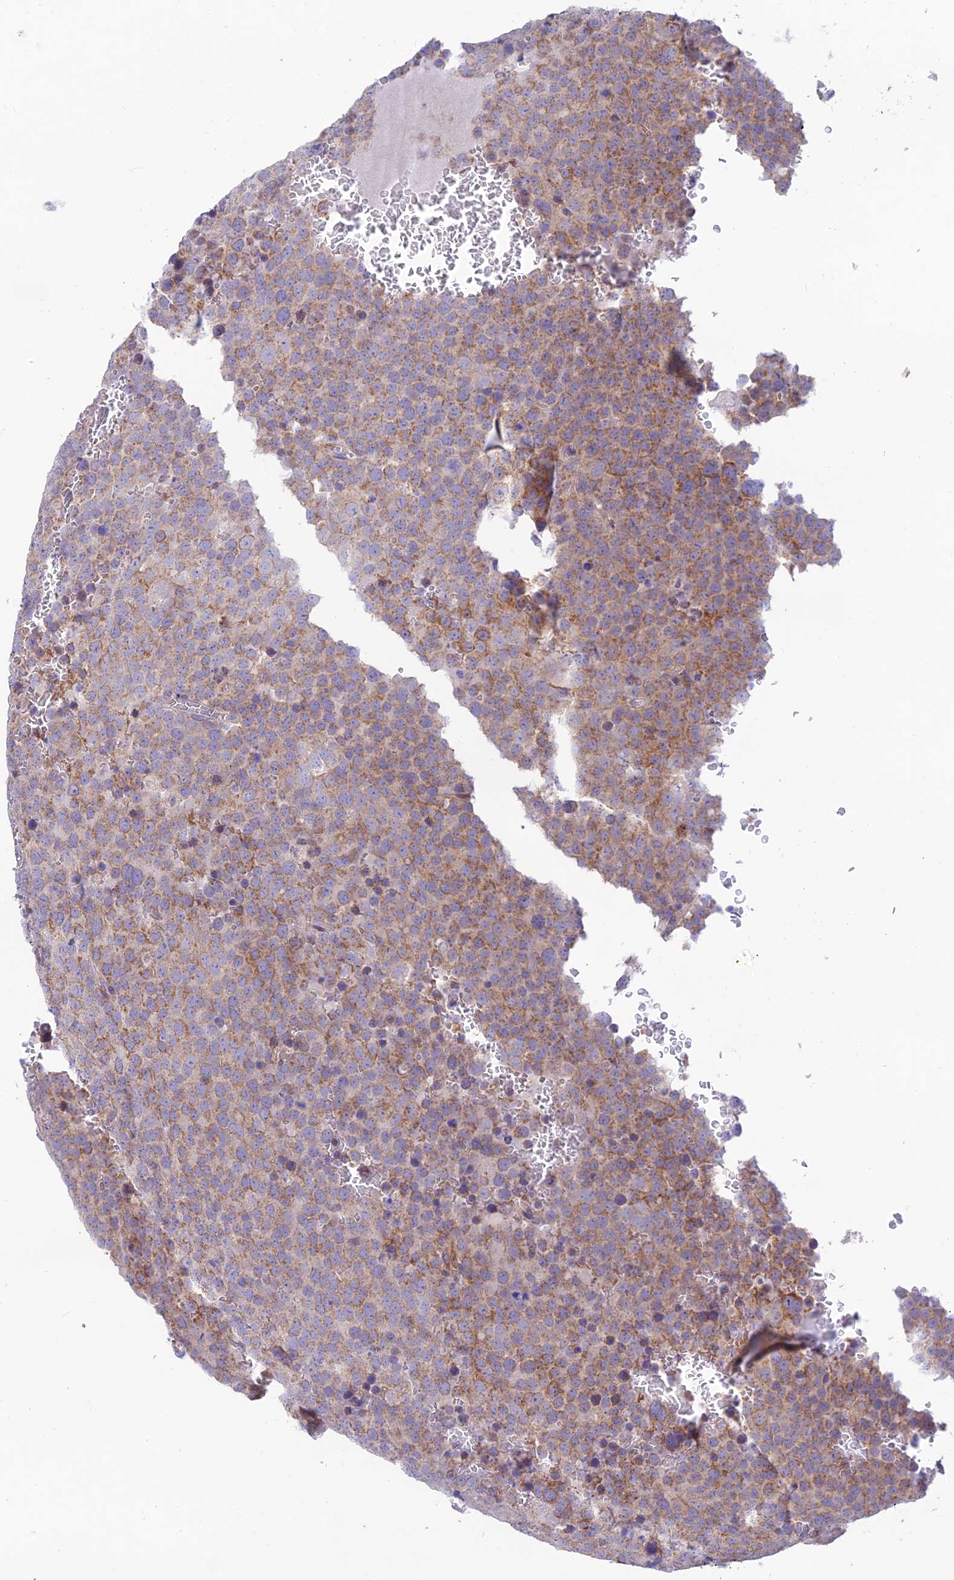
{"staining": {"intensity": "moderate", "quantity": ">75%", "location": "cytoplasmic/membranous"}, "tissue": "testis cancer", "cell_type": "Tumor cells", "image_type": "cancer", "snomed": [{"axis": "morphology", "description": "Seminoma, NOS"}, {"axis": "topography", "description": "Testis"}], "caption": "A high-resolution histopathology image shows immunohistochemistry staining of seminoma (testis), which demonstrates moderate cytoplasmic/membranous positivity in approximately >75% of tumor cells. (Stains: DAB (3,3'-diaminobenzidine) in brown, nuclei in blue, Microscopy: brightfield microscopy at high magnification).", "gene": "FAM186B", "patient": {"sex": "male", "age": 71}}